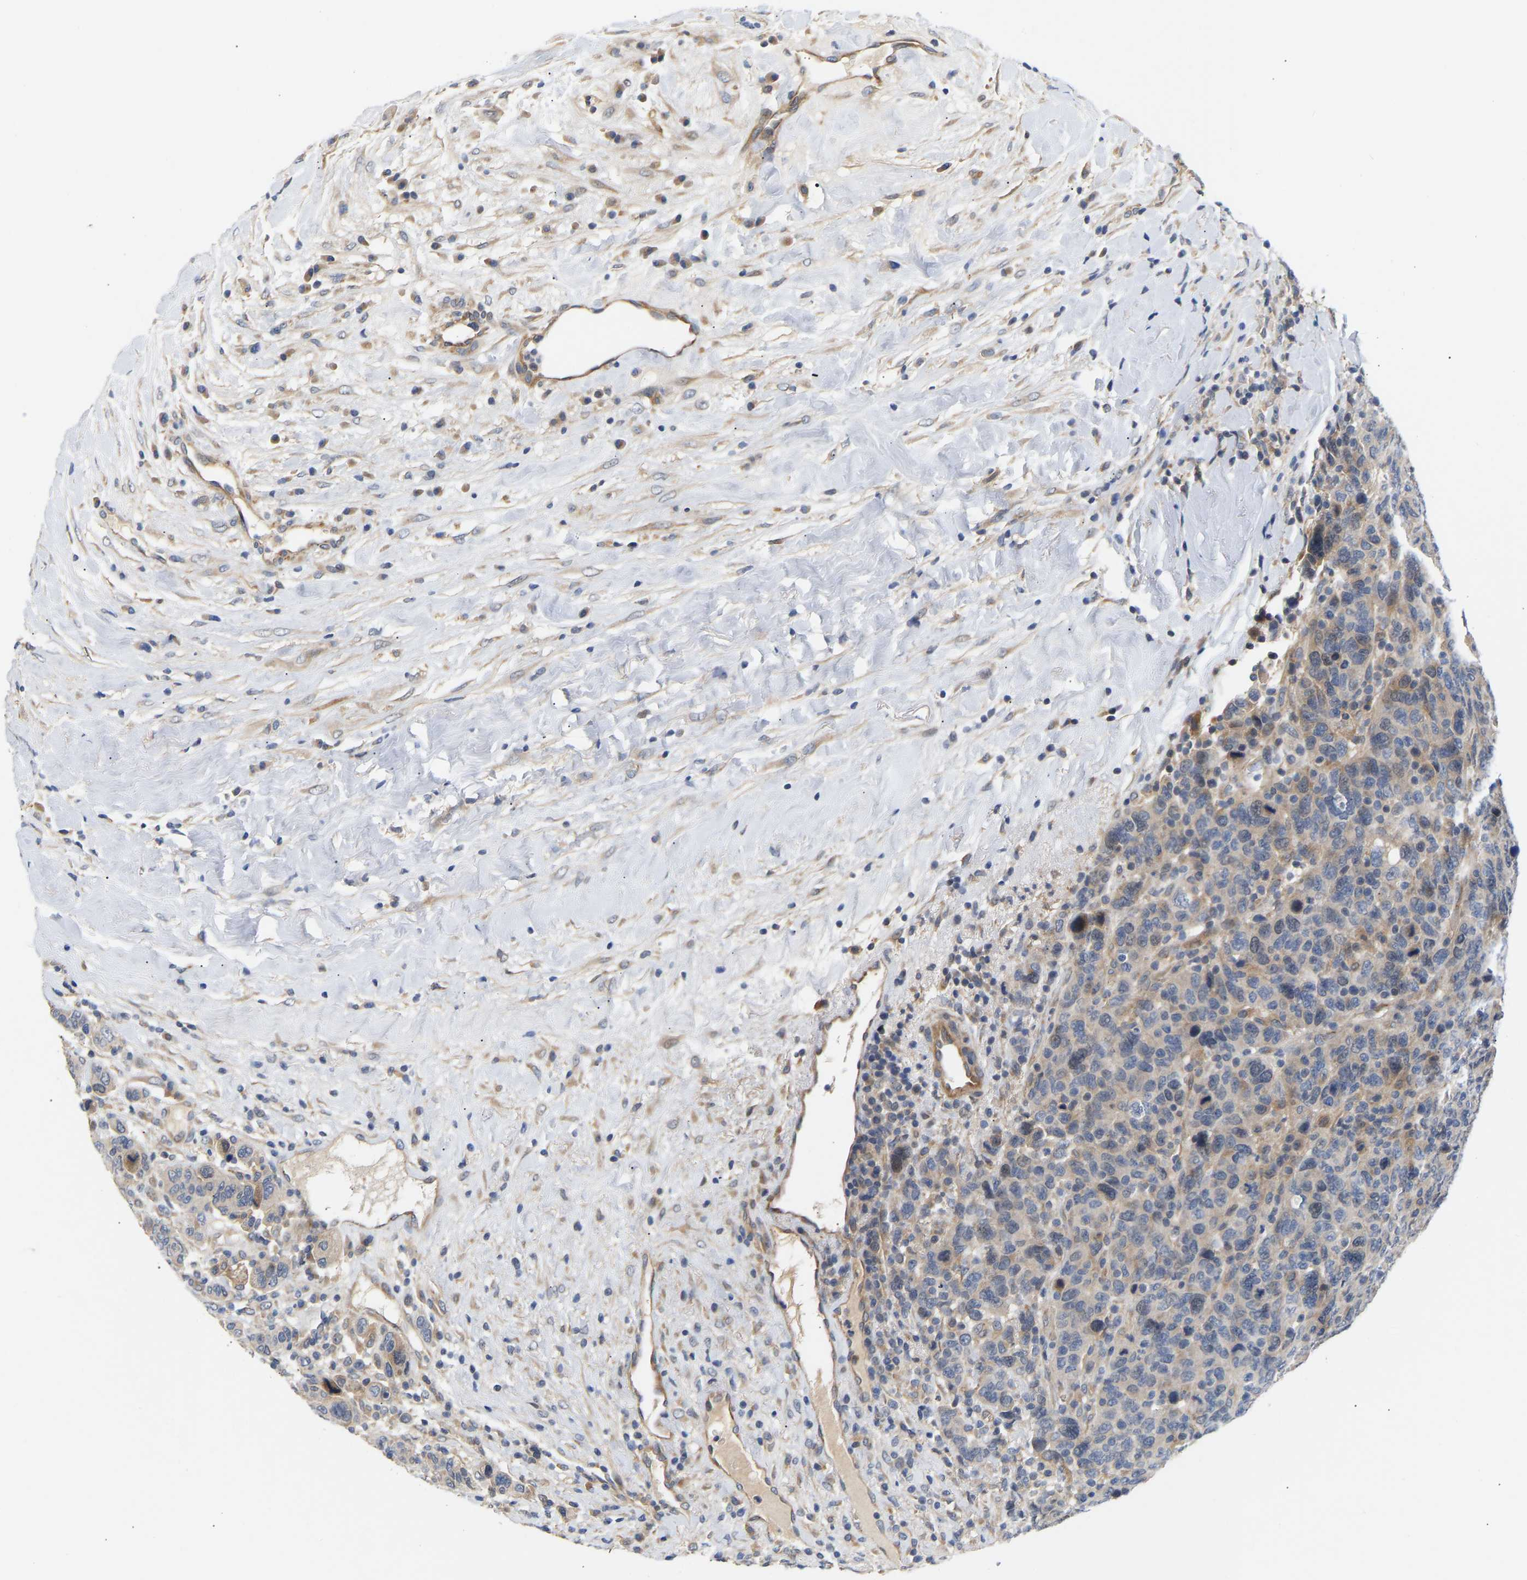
{"staining": {"intensity": "weak", "quantity": "25%-75%", "location": "cytoplasmic/membranous"}, "tissue": "breast cancer", "cell_type": "Tumor cells", "image_type": "cancer", "snomed": [{"axis": "morphology", "description": "Duct carcinoma"}, {"axis": "topography", "description": "Breast"}], "caption": "Immunohistochemistry (IHC) image of neoplastic tissue: breast cancer stained using IHC reveals low levels of weak protein expression localized specifically in the cytoplasmic/membranous of tumor cells, appearing as a cytoplasmic/membranous brown color.", "gene": "KASH5", "patient": {"sex": "female", "age": 37}}